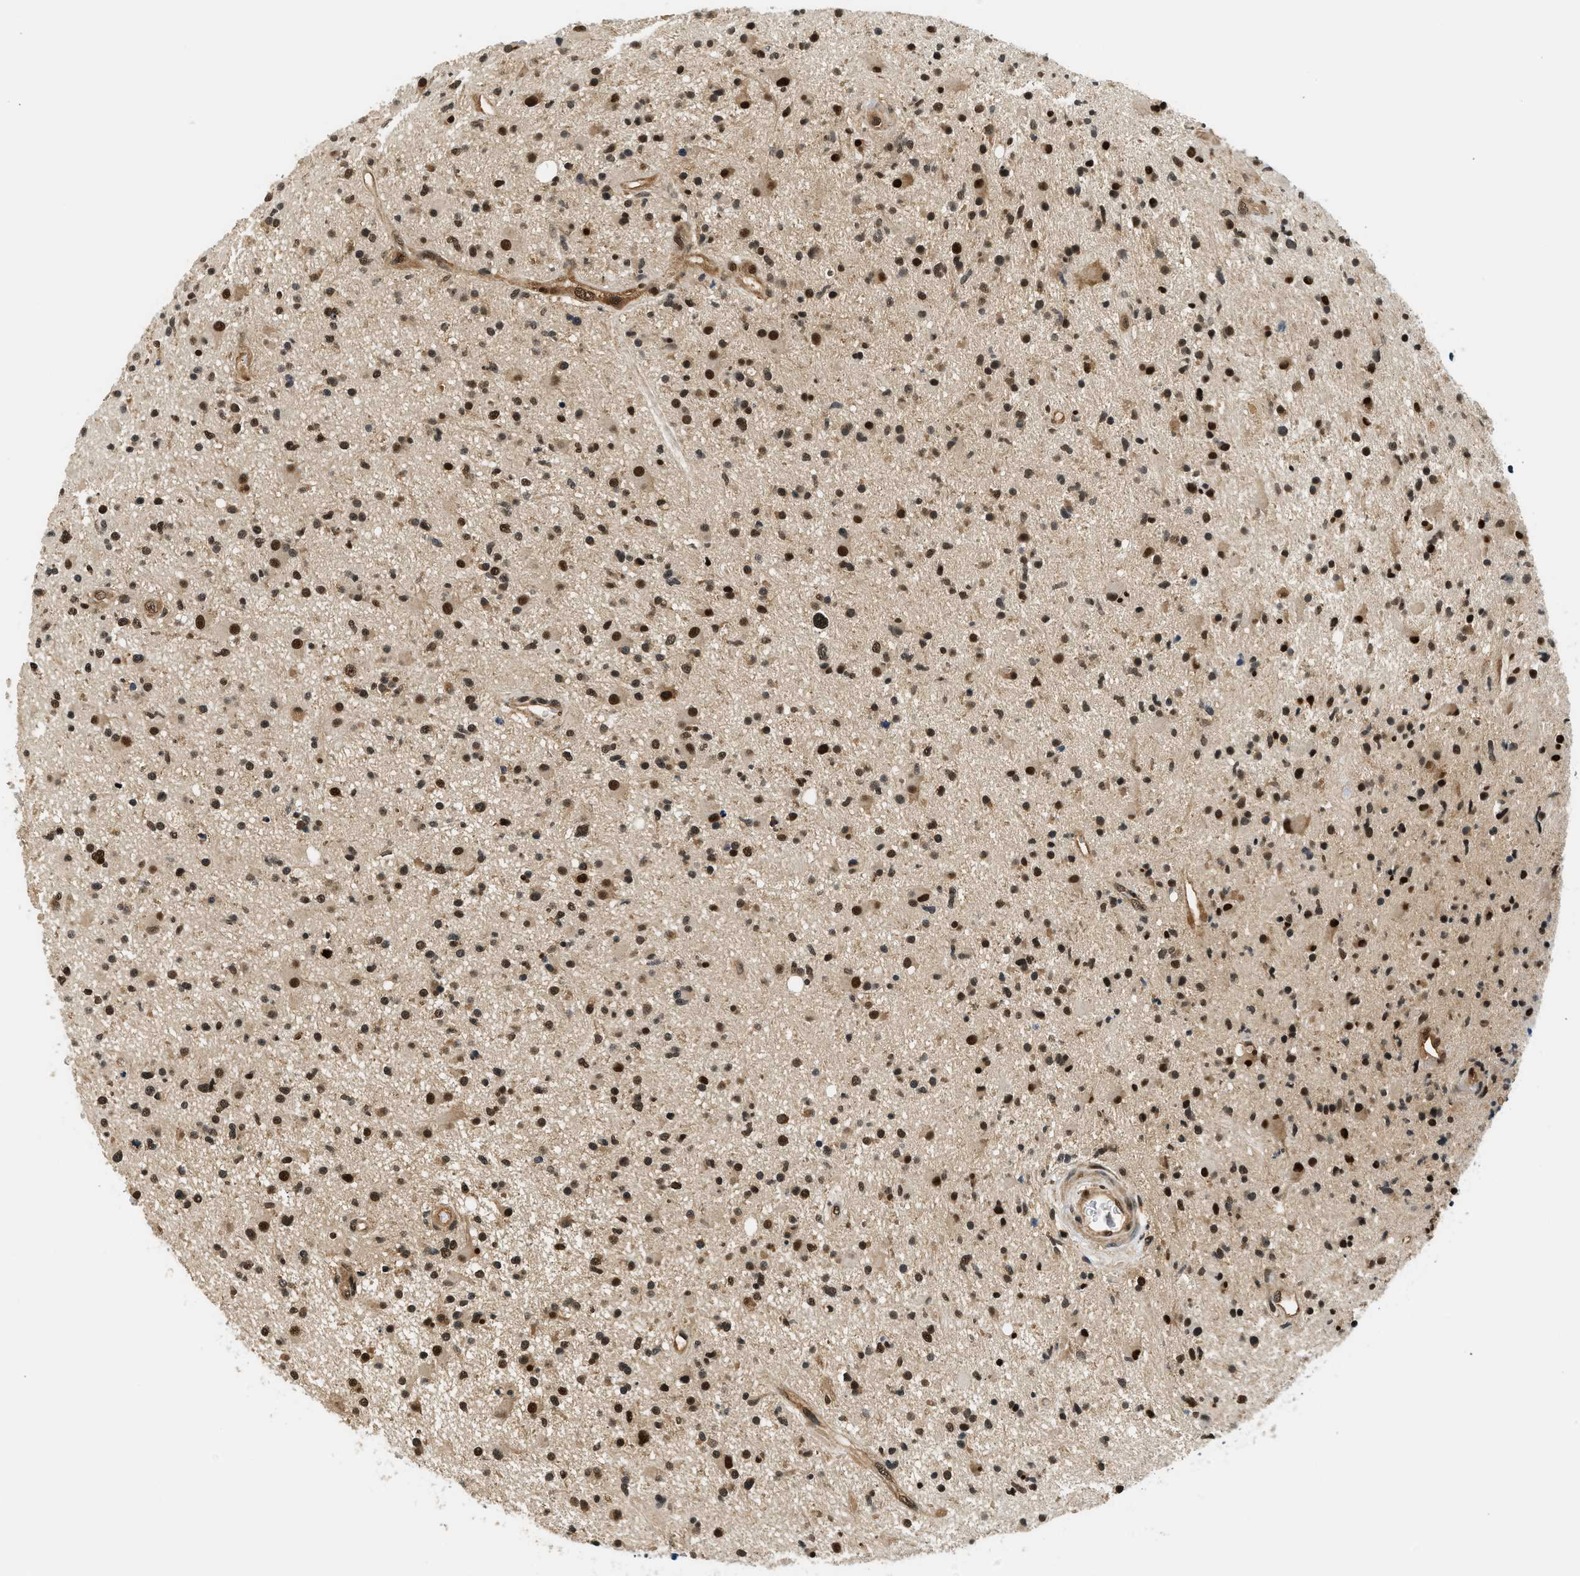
{"staining": {"intensity": "strong", "quantity": ">75%", "location": "nuclear"}, "tissue": "glioma", "cell_type": "Tumor cells", "image_type": "cancer", "snomed": [{"axis": "morphology", "description": "Glioma, malignant, High grade"}, {"axis": "topography", "description": "Brain"}], "caption": "High-power microscopy captured an immunohistochemistry image of glioma, revealing strong nuclear staining in about >75% of tumor cells.", "gene": "PSMD3", "patient": {"sex": "male", "age": 33}}